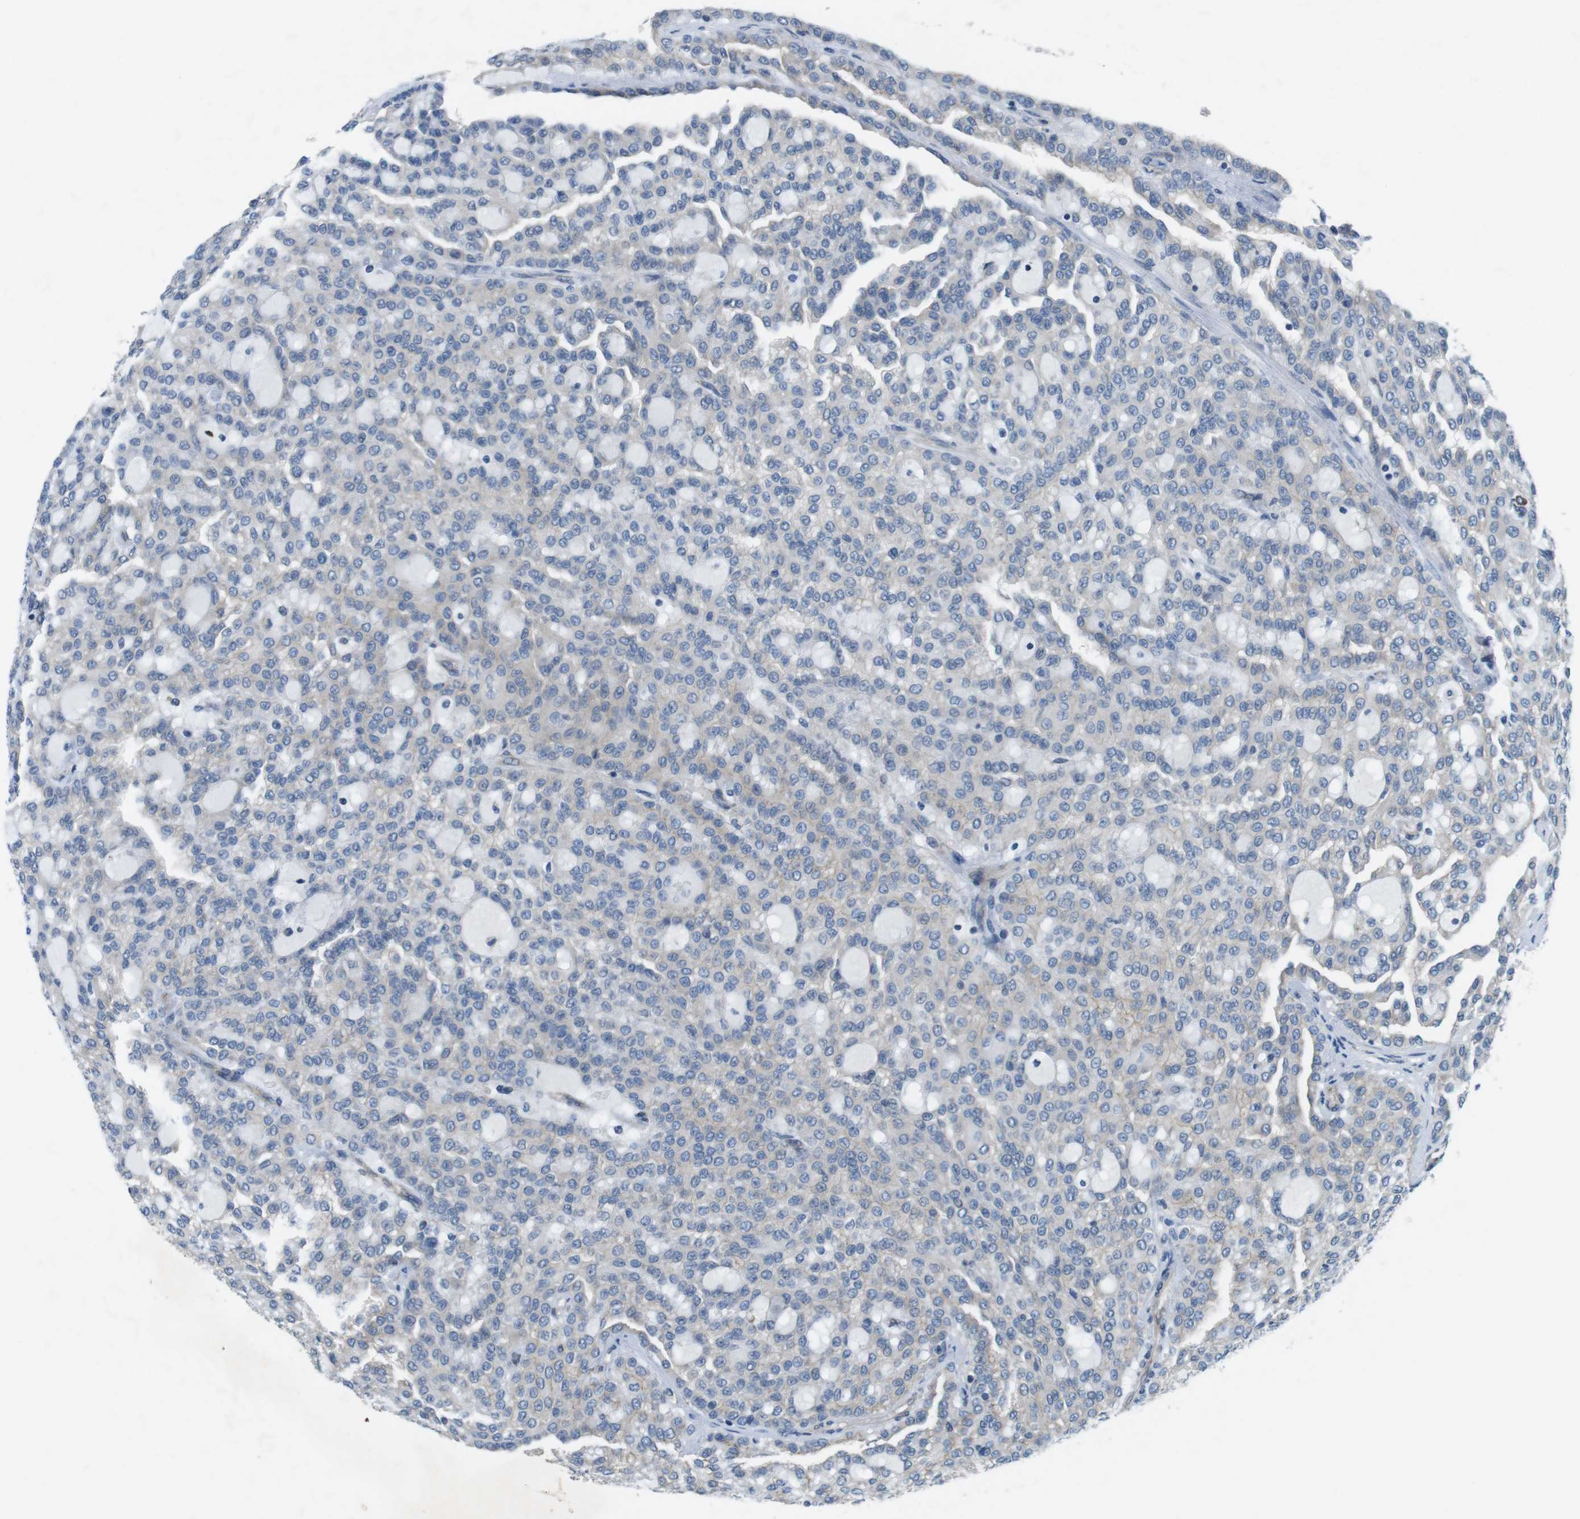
{"staining": {"intensity": "negative", "quantity": "none", "location": "none"}, "tissue": "renal cancer", "cell_type": "Tumor cells", "image_type": "cancer", "snomed": [{"axis": "morphology", "description": "Adenocarcinoma, NOS"}, {"axis": "topography", "description": "Kidney"}], "caption": "Tumor cells are negative for brown protein staining in adenocarcinoma (renal).", "gene": "DCLK1", "patient": {"sex": "male", "age": 63}}